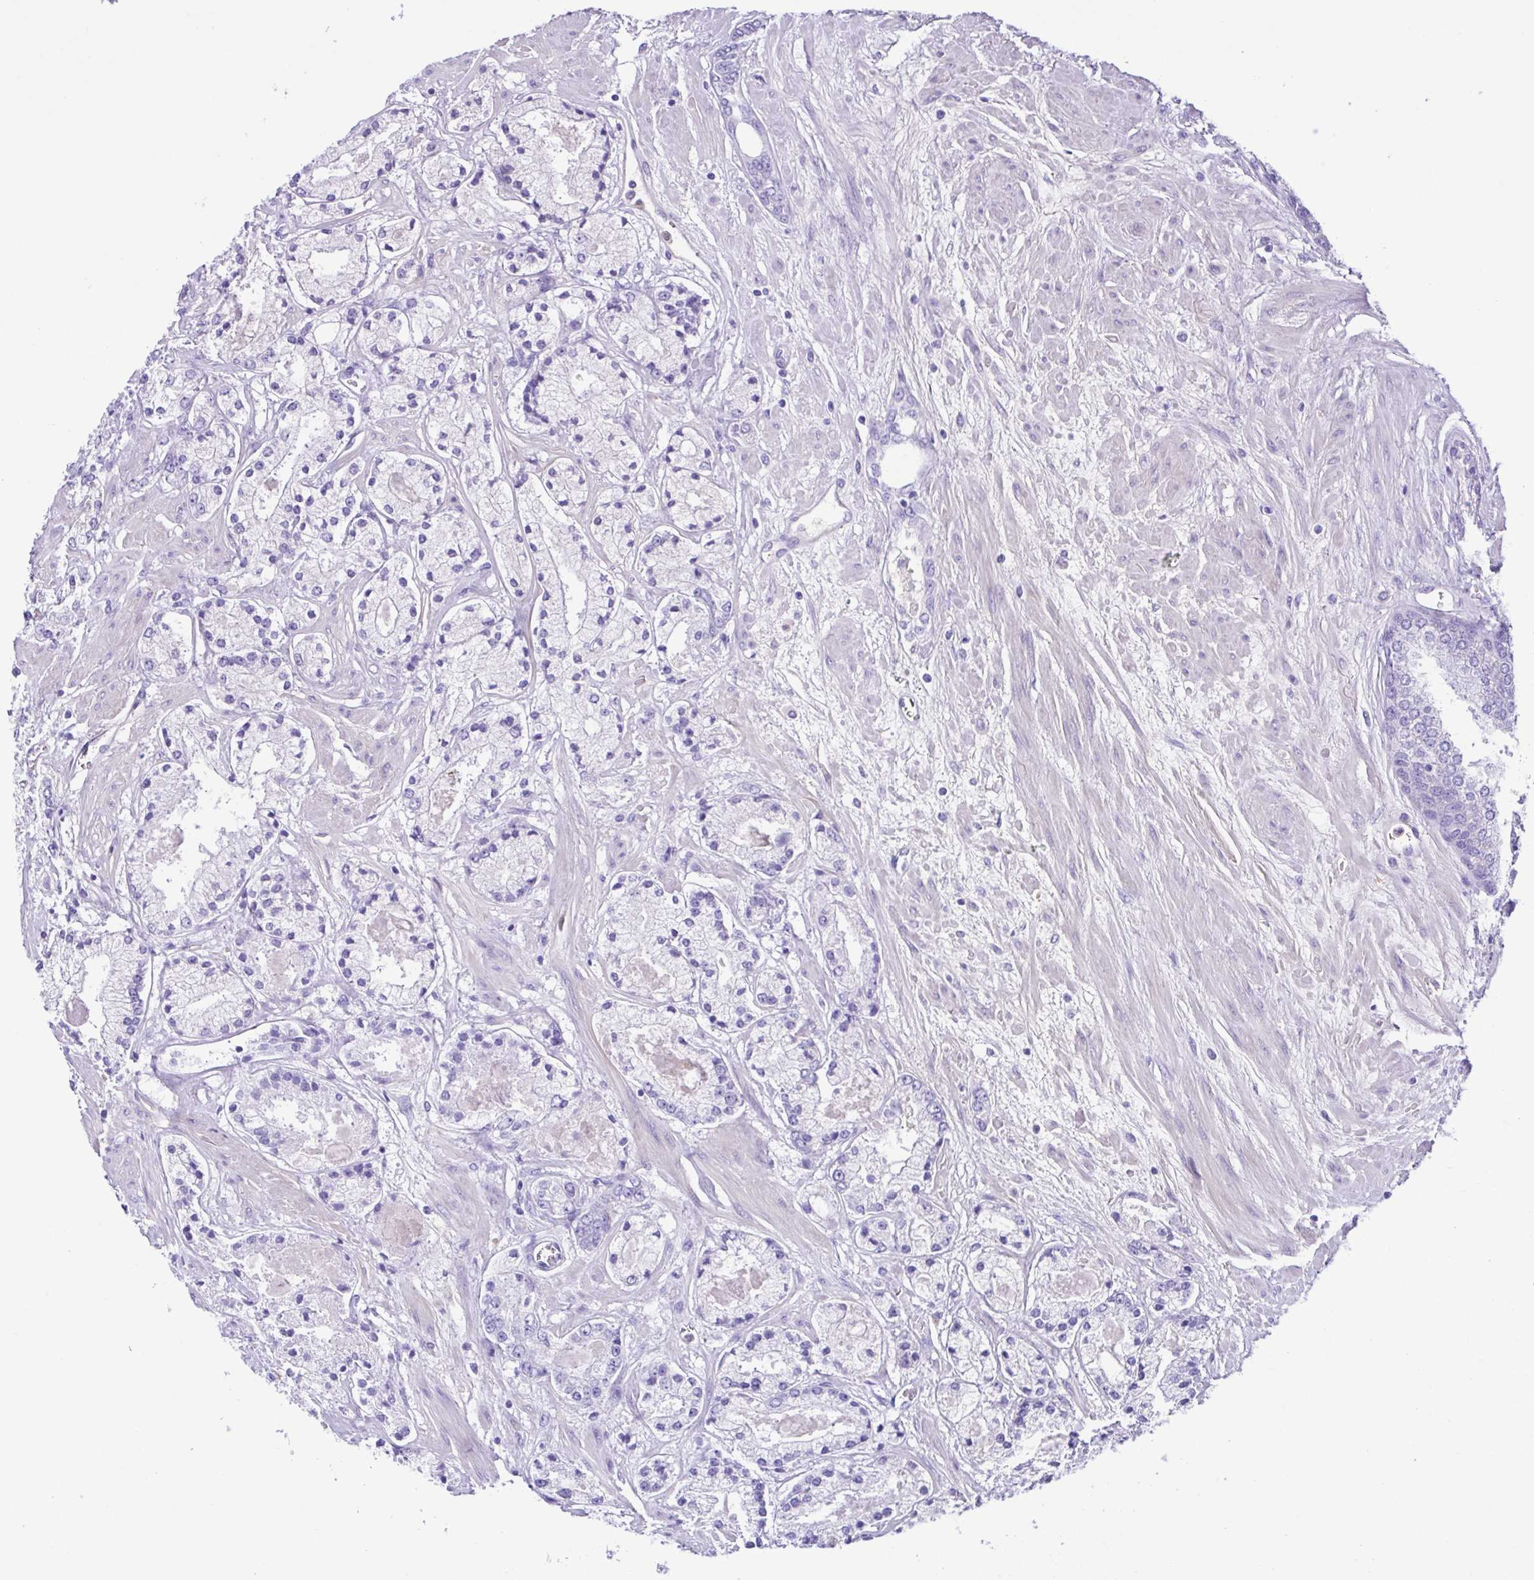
{"staining": {"intensity": "negative", "quantity": "none", "location": "none"}, "tissue": "prostate cancer", "cell_type": "Tumor cells", "image_type": "cancer", "snomed": [{"axis": "morphology", "description": "Adenocarcinoma, High grade"}, {"axis": "topography", "description": "Prostate"}], "caption": "There is no significant expression in tumor cells of prostate cancer.", "gene": "CYP11B1", "patient": {"sex": "male", "age": 67}}